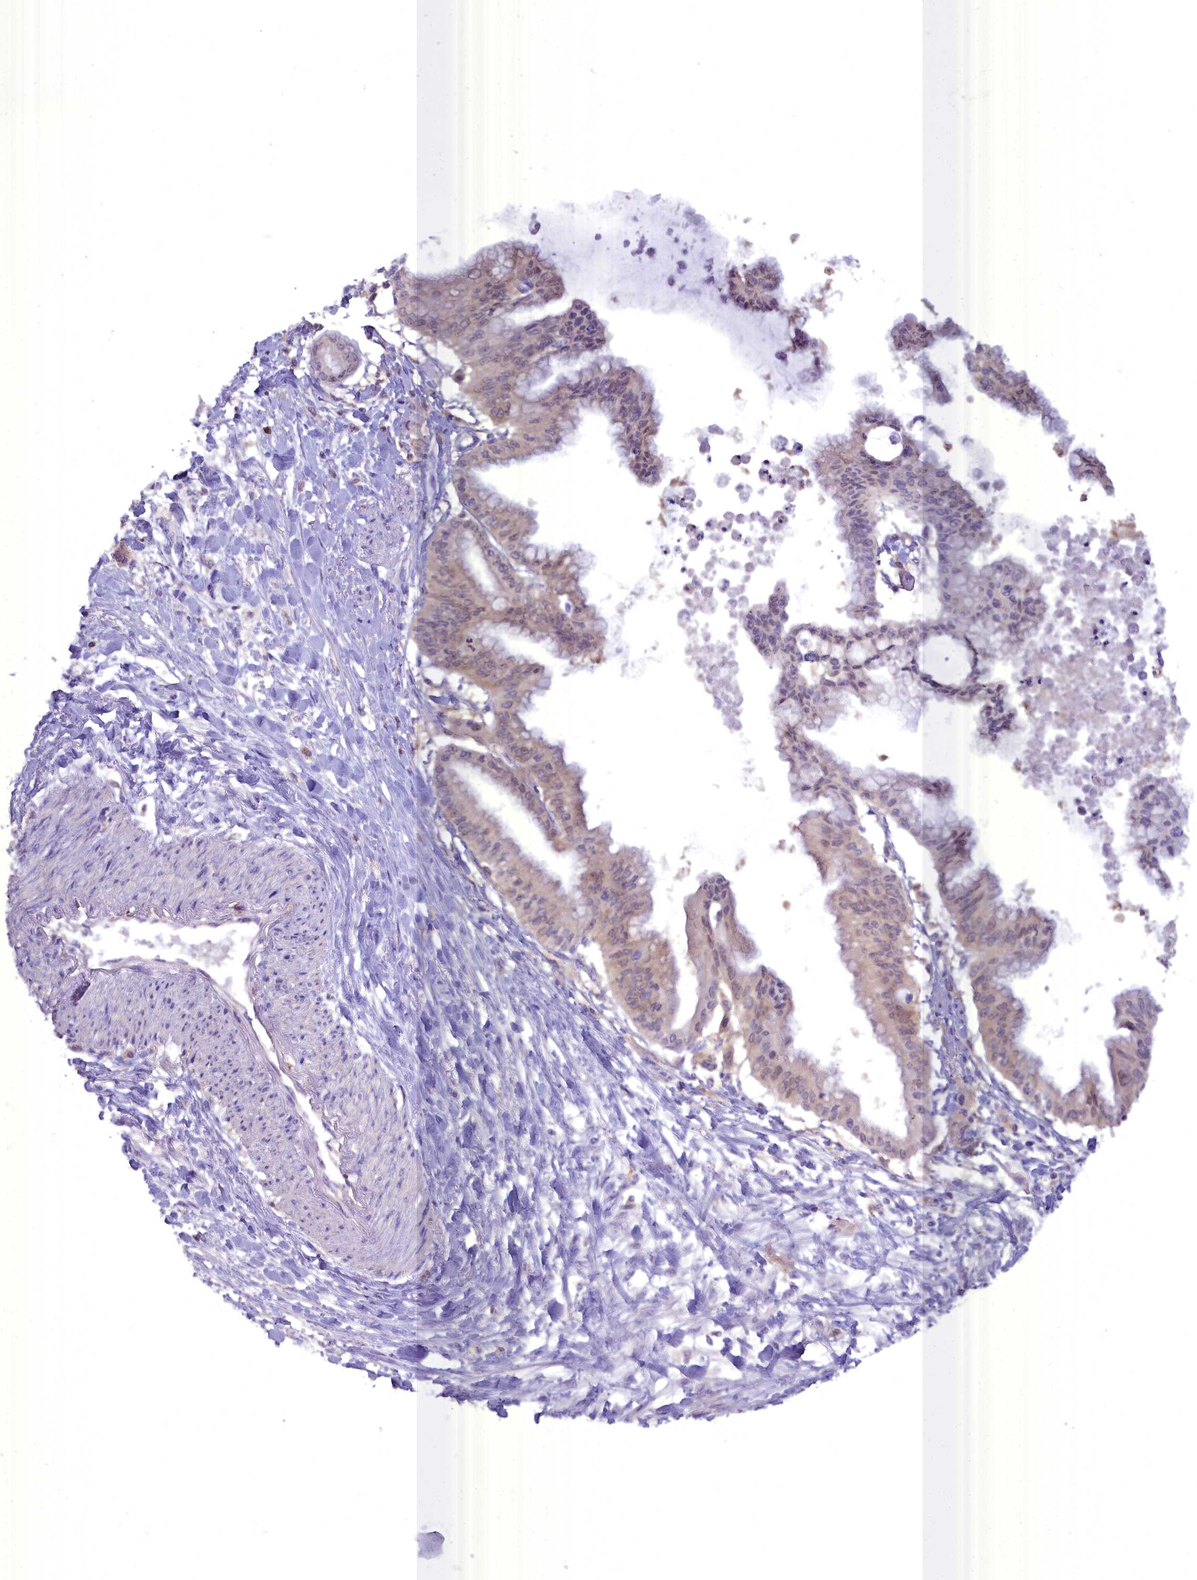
{"staining": {"intensity": "weak", "quantity": "25%-75%", "location": "cytoplasmic/membranous"}, "tissue": "pancreatic cancer", "cell_type": "Tumor cells", "image_type": "cancer", "snomed": [{"axis": "morphology", "description": "Adenocarcinoma, NOS"}, {"axis": "topography", "description": "Pancreas"}], "caption": "A brown stain labels weak cytoplasmic/membranous expression of a protein in human pancreatic adenocarcinoma tumor cells. (IHC, brightfield microscopy, high magnification).", "gene": "BLNK", "patient": {"sex": "male", "age": 46}}